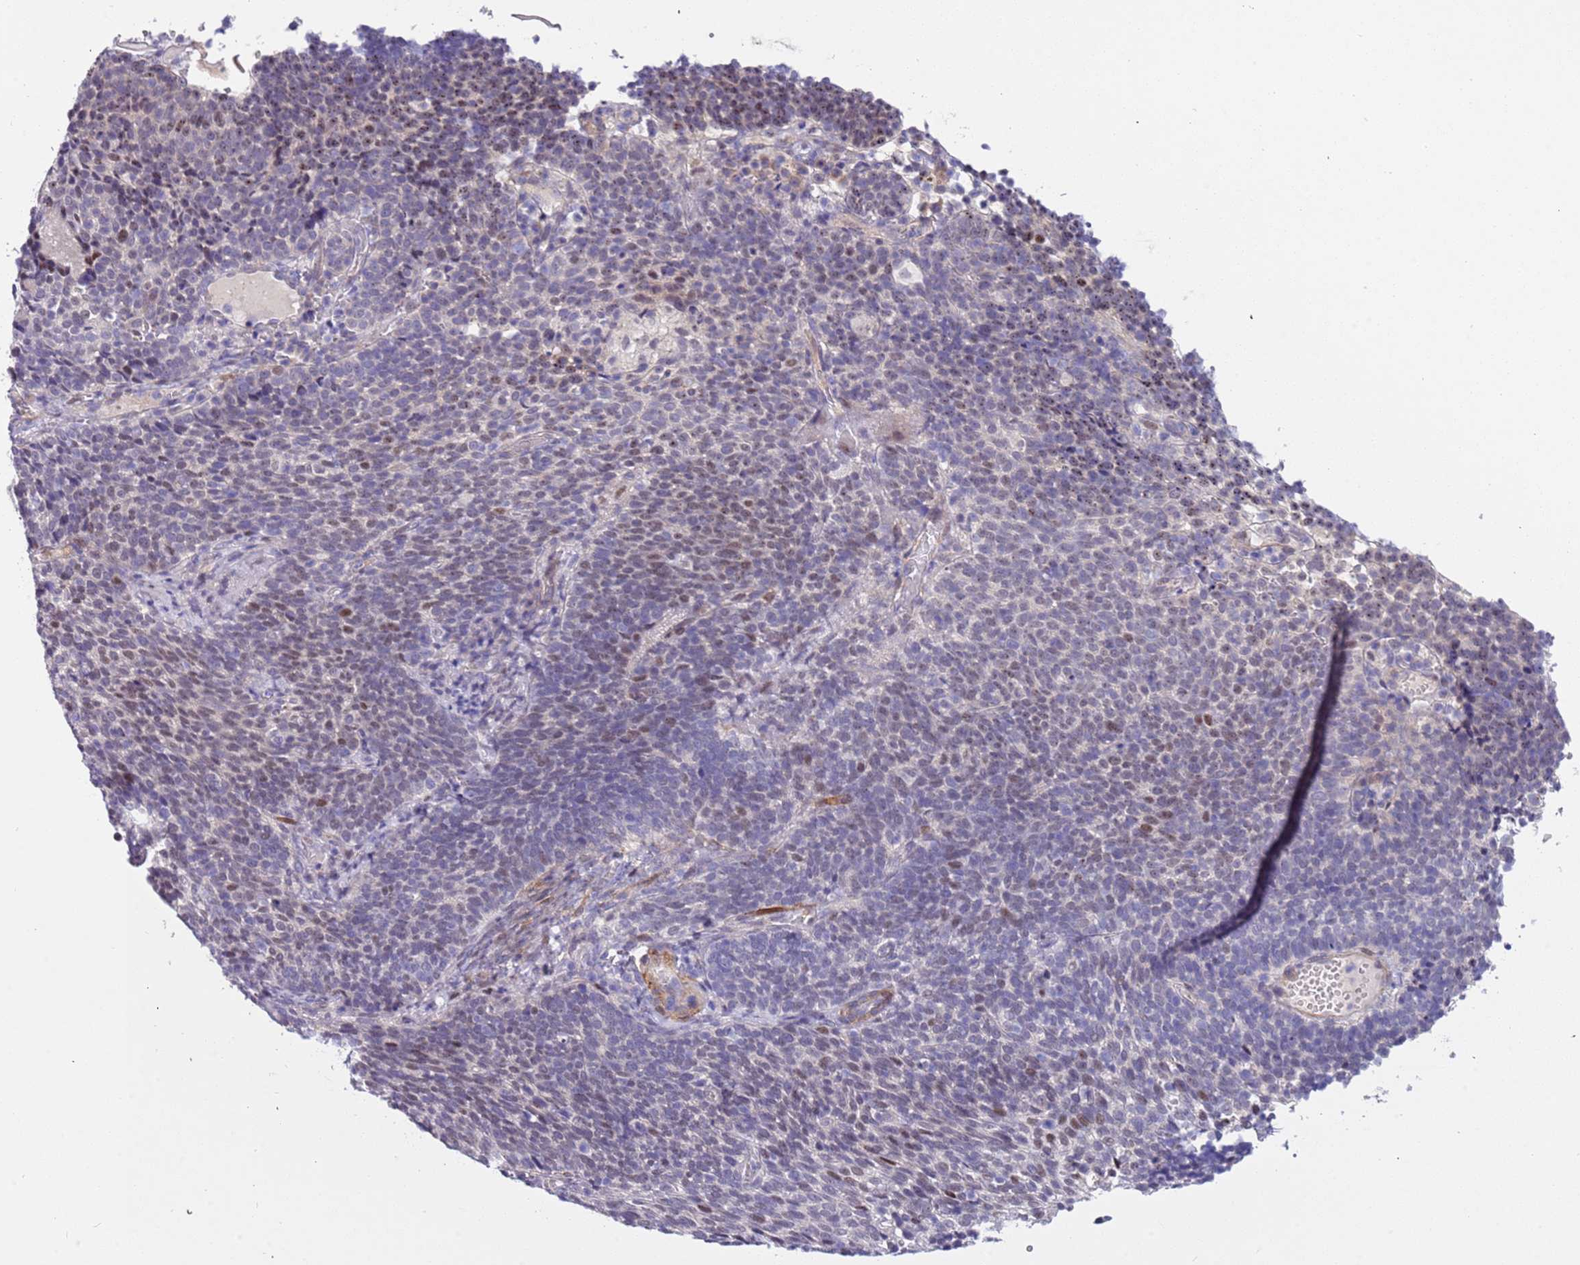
{"staining": {"intensity": "weak", "quantity": "<25%", "location": "nuclear"}, "tissue": "cervical cancer", "cell_type": "Tumor cells", "image_type": "cancer", "snomed": [{"axis": "morphology", "description": "Normal tissue, NOS"}, {"axis": "morphology", "description": "Squamous cell carcinoma, NOS"}, {"axis": "topography", "description": "Cervix"}], "caption": "Tumor cells are negative for protein expression in human squamous cell carcinoma (cervical).", "gene": "PLEKHH1", "patient": {"sex": "female", "age": 39}}